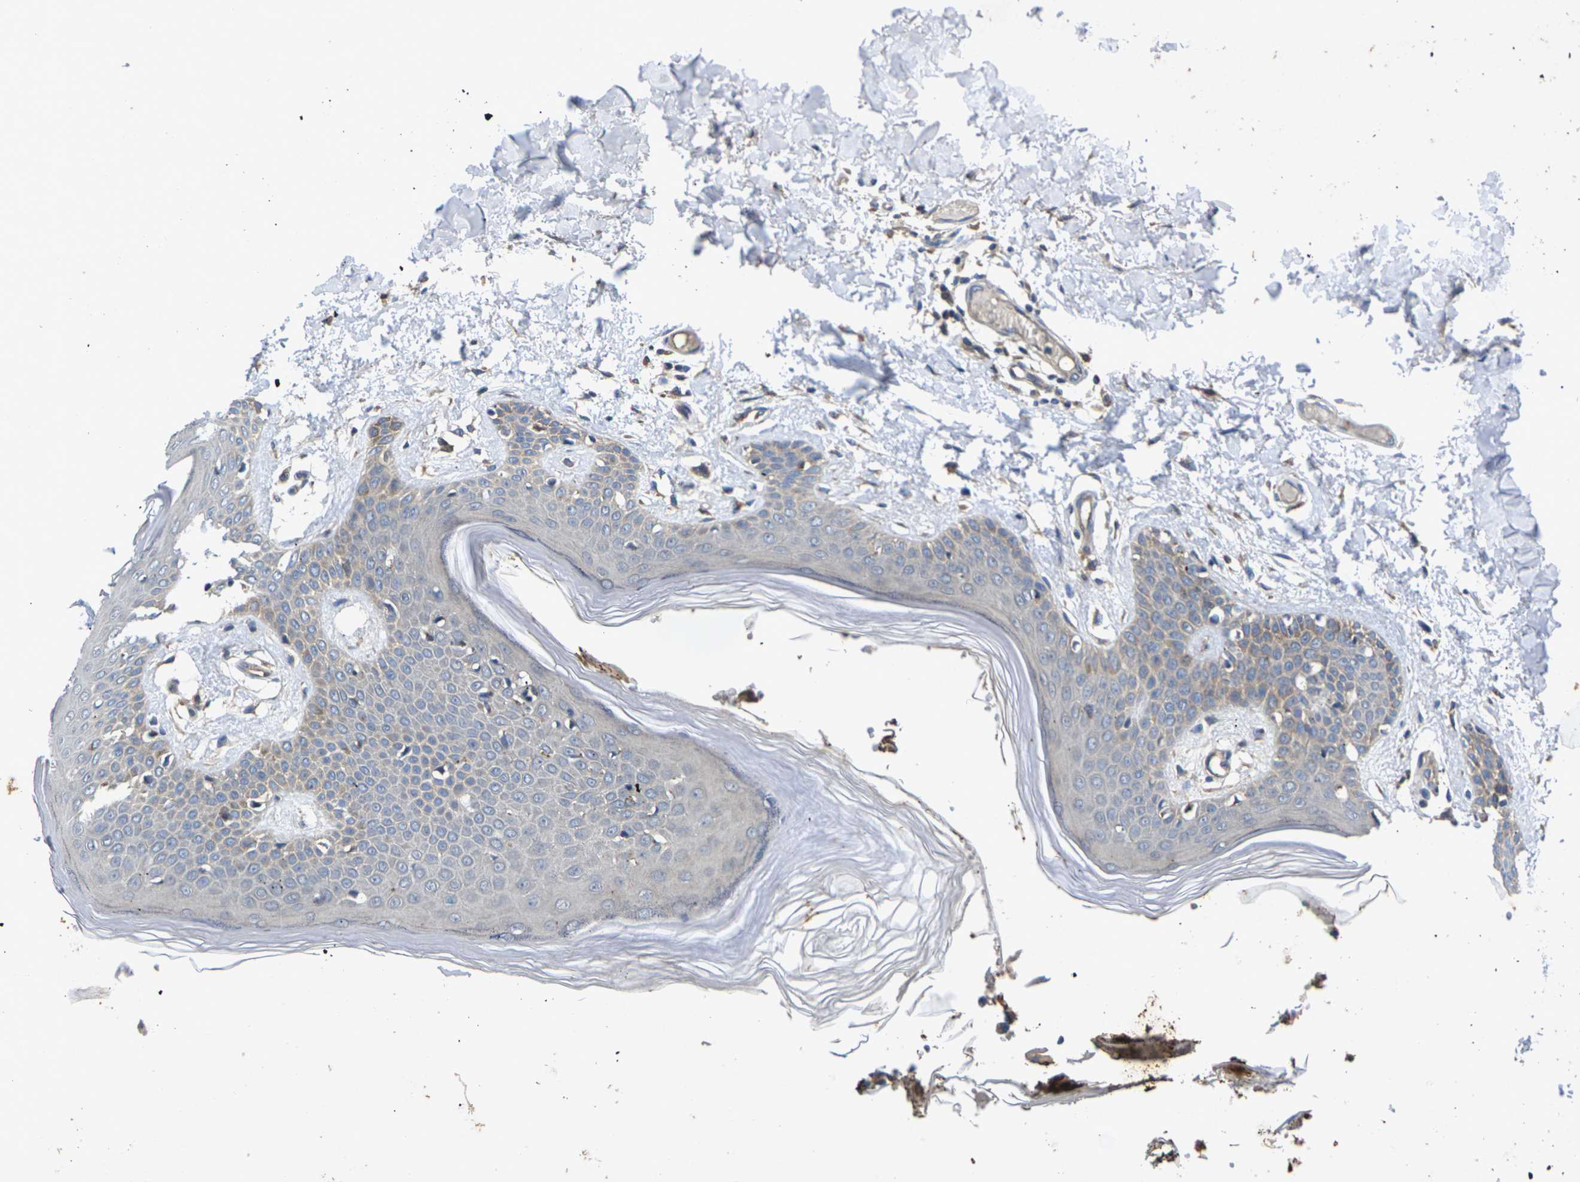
{"staining": {"intensity": "weak", "quantity": "25%-75%", "location": "cytoplasmic/membranous"}, "tissue": "skin", "cell_type": "Fibroblasts", "image_type": "normal", "snomed": [{"axis": "morphology", "description": "Normal tissue, NOS"}, {"axis": "topography", "description": "Skin"}], "caption": "Immunohistochemical staining of normal skin demonstrates weak cytoplasmic/membranous protein staining in approximately 25%-75% of fibroblasts.", "gene": "KIF1B", "patient": {"sex": "male", "age": 53}}